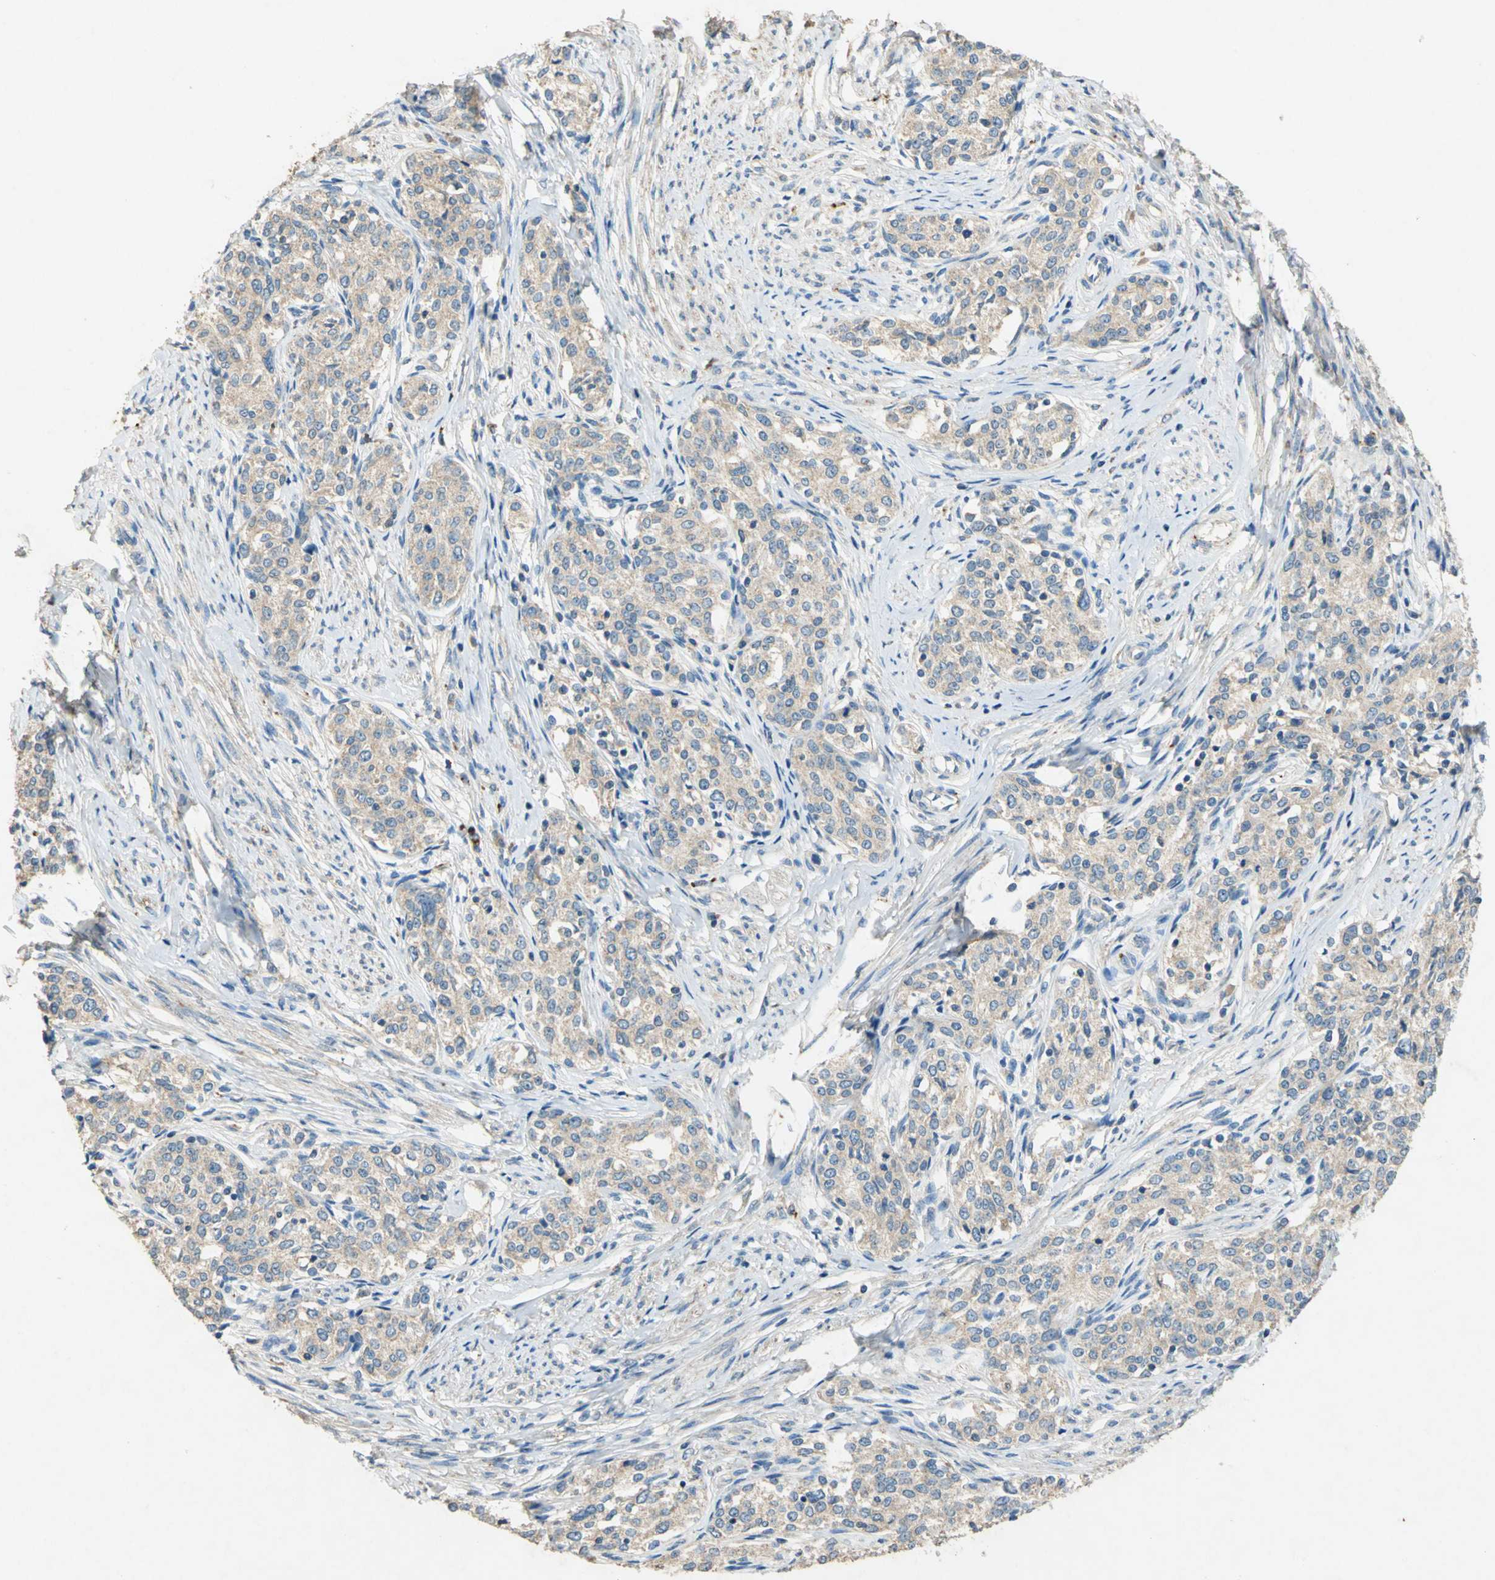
{"staining": {"intensity": "weak", "quantity": ">75%", "location": "cytoplasmic/membranous"}, "tissue": "cervical cancer", "cell_type": "Tumor cells", "image_type": "cancer", "snomed": [{"axis": "morphology", "description": "Squamous cell carcinoma, NOS"}, {"axis": "morphology", "description": "Adenocarcinoma, NOS"}, {"axis": "topography", "description": "Cervix"}], "caption": "Immunohistochemistry image of human cervical cancer (adenocarcinoma) stained for a protein (brown), which exhibits low levels of weak cytoplasmic/membranous staining in approximately >75% of tumor cells.", "gene": "ADAMTS5", "patient": {"sex": "female", "age": 52}}